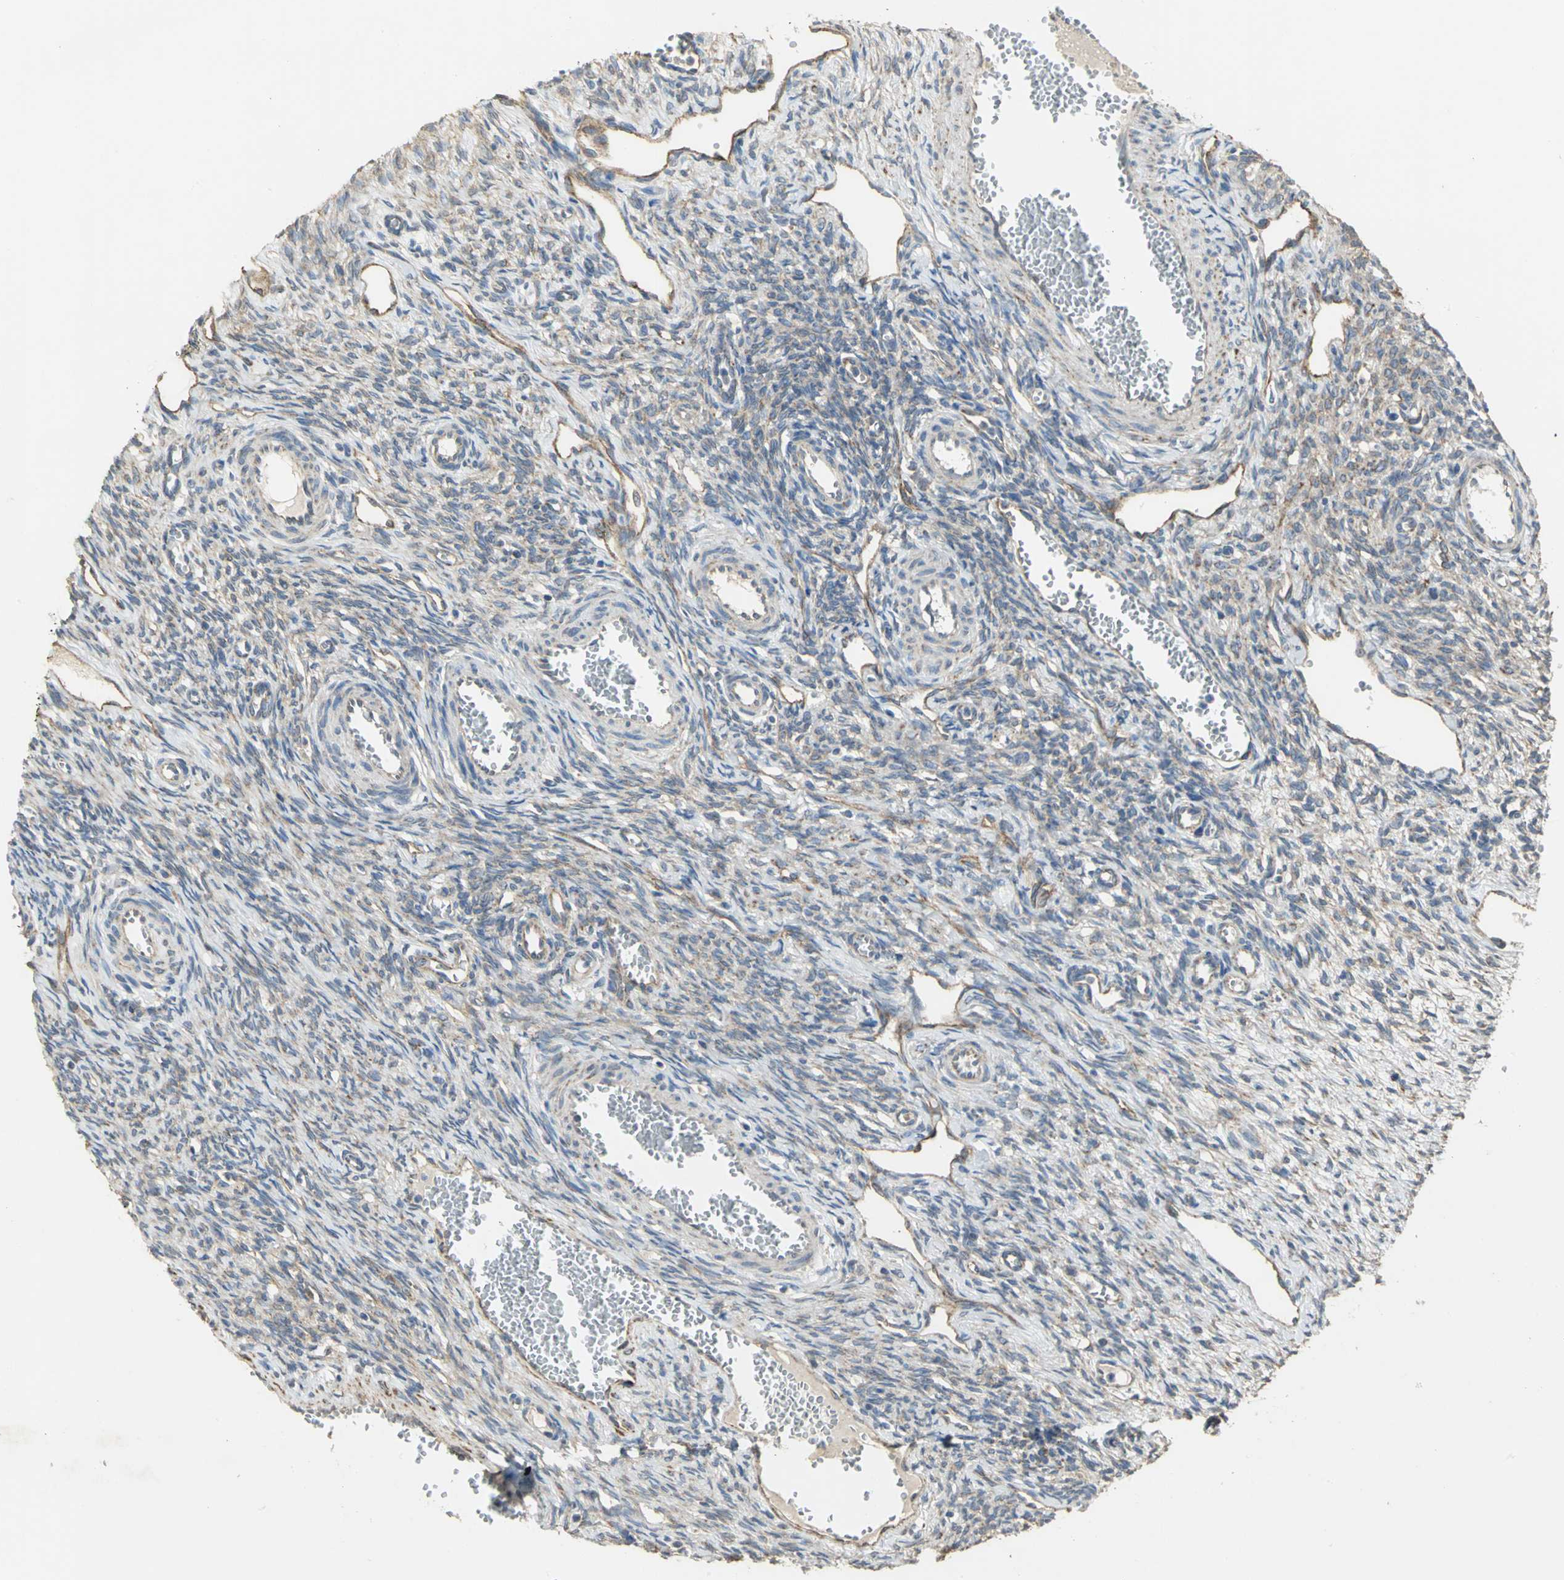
{"staining": {"intensity": "weak", "quantity": "25%-75%", "location": "cytoplasmic/membranous"}, "tissue": "ovary", "cell_type": "Ovarian stroma cells", "image_type": "normal", "snomed": [{"axis": "morphology", "description": "Normal tissue, NOS"}, {"axis": "topography", "description": "Ovary"}], "caption": "IHC histopathology image of unremarkable ovary: ovary stained using IHC shows low levels of weak protein expression localized specifically in the cytoplasmic/membranous of ovarian stroma cells, appearing as a cytoplasmic/membranous brown color.", "gene": "NDUFB5", "patient": {"sex": "female", "age": 33}}